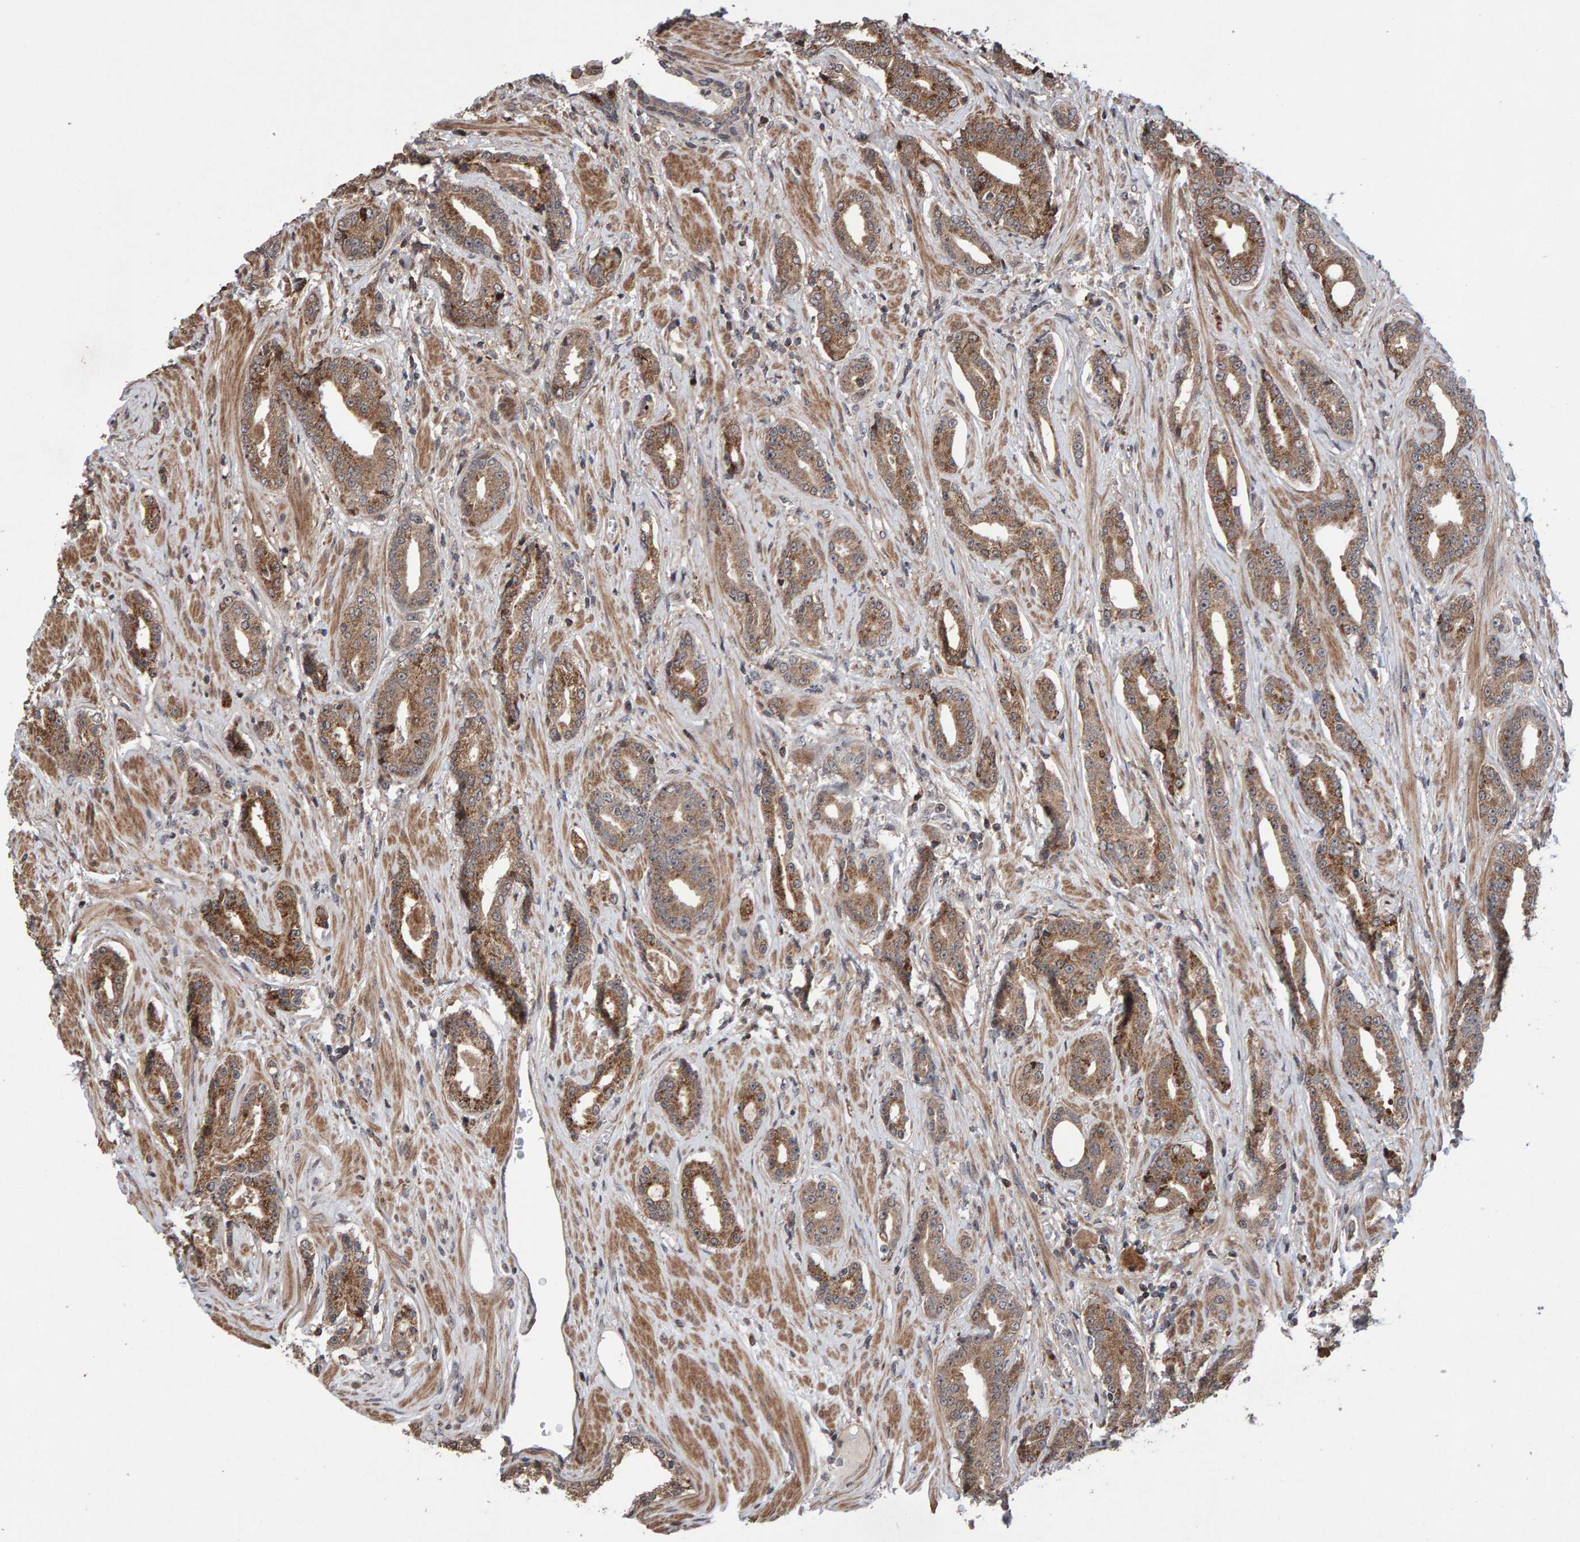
{"staining": {"intensity": "moderate", "quantity": ">75%", "location": "cytoplasmic/membranous"}, "tissue": "prostate cancer", "cell_type": "Tumor cells", "image_type": "cancer", "snomed": [{"axis": "morphology", "description": "Adenocarcinoma, High grade"}, {"axis": "topography", "description": "Prostate"}], "caption": "Prostate cancer stained with IHC reveals moderate cytoplasmic/membranous expression in about >75% of tumor cells.", "gene": "PECR", "patient": {"sex": "male", "age": 71}}